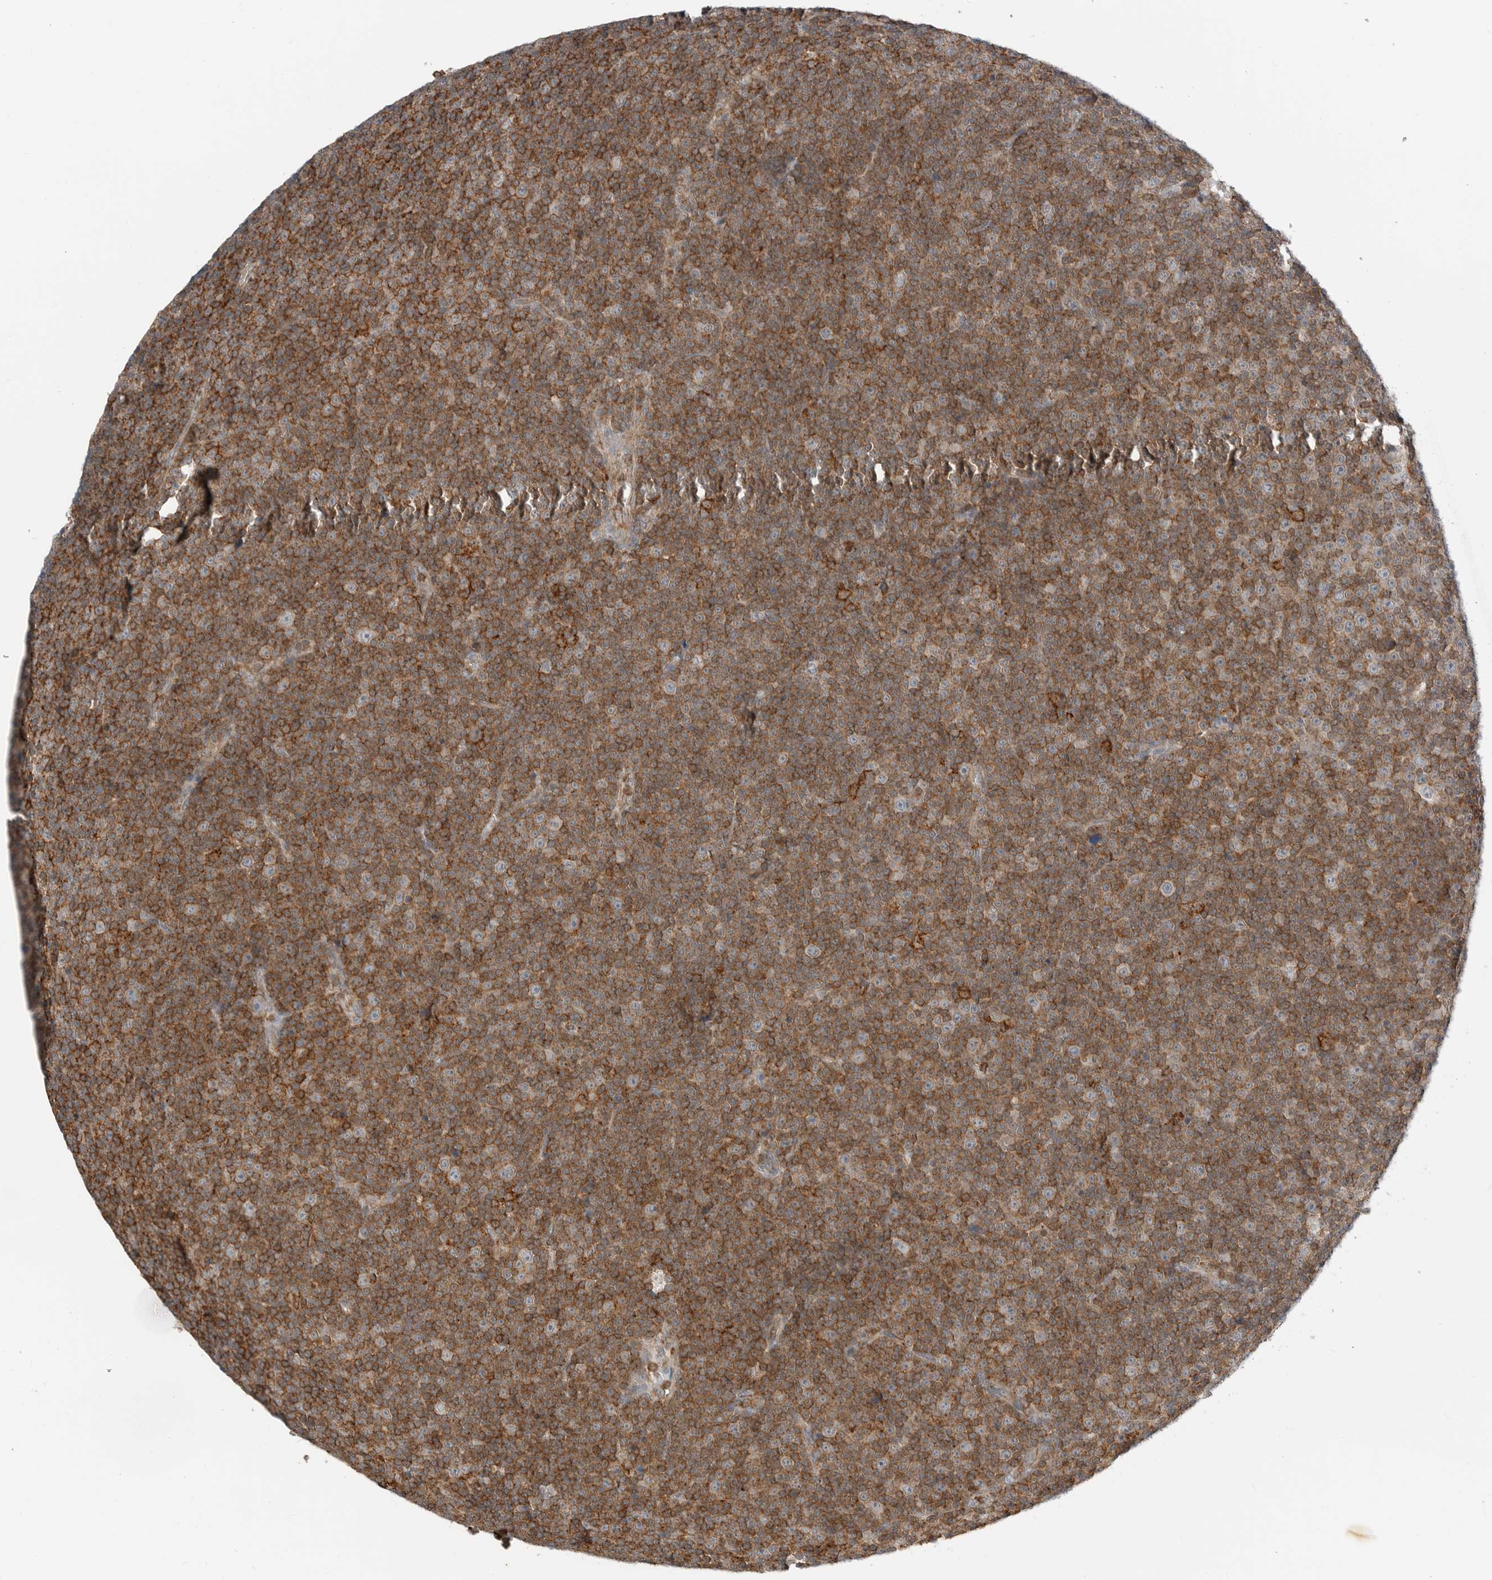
{"staining": {"intensity": "moderate", "quantity": "25%-75%", "location": "cytoplasmic/membranous"}, "tissue": "lymphoma", "cell_type": "Tumor cells", "image_type": "cancer", "snomed": [{"axis": "morphology", "description": "Malignant lymphoma, non-Hodgkin's type, Low grade"}, {"axis": "topography", "description": "Lymph node"}], "caption": "Human malignant lymphoma, non-Hodgkin's type (low-grade) stained for a protein (brown) displays moderate cytoplasmic/membranous positive expression in approximately 25%-75% of tumor cells.", "gene": "LEFTY2", "patient": {"sex": "female", "age": 67}}